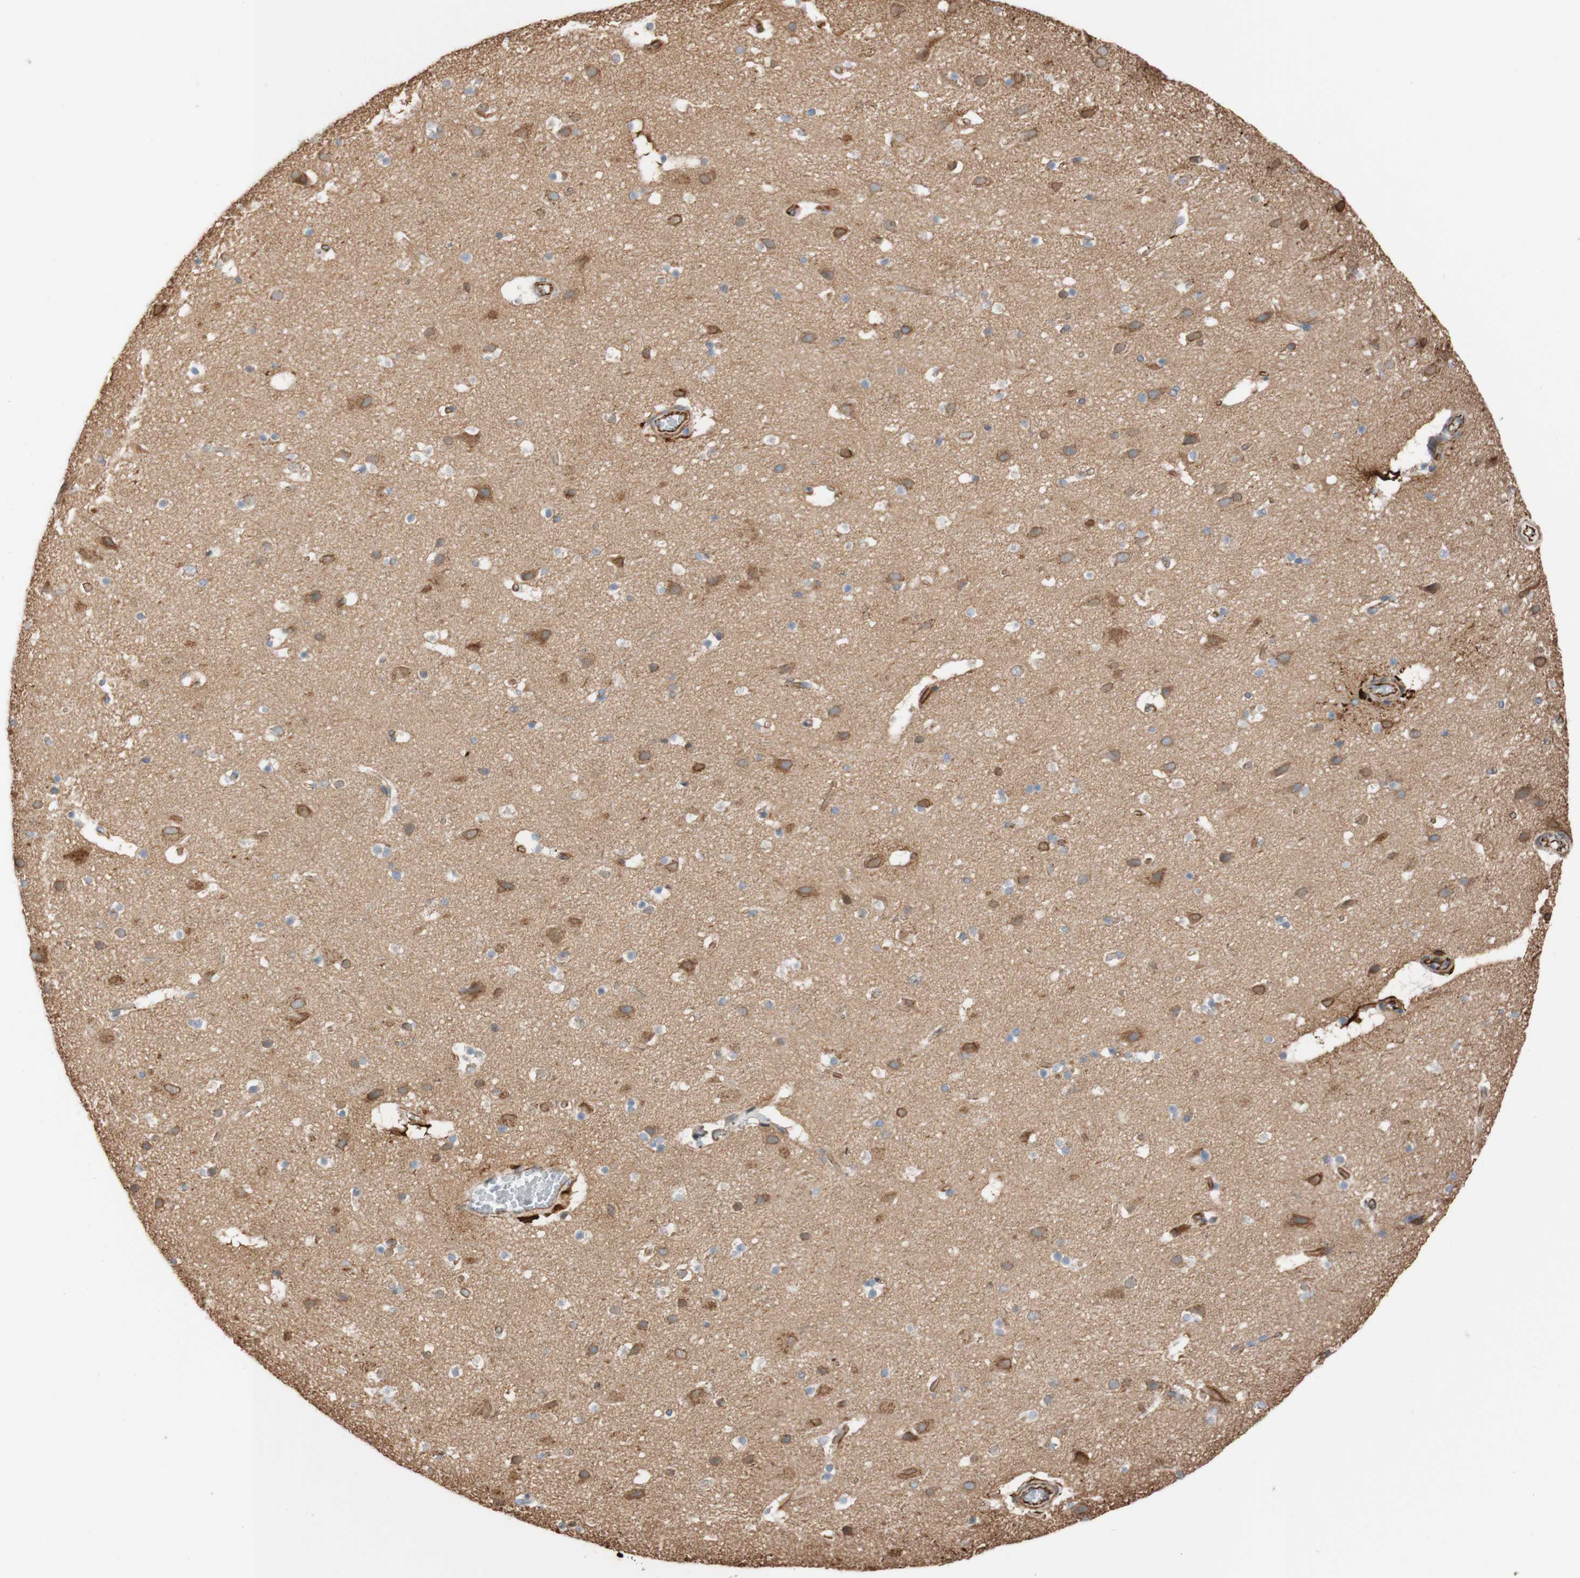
{"staining": {"intensity": "moderate", "quantity": ">75%", "location": "cytoplasmic/membranous"}, "tissue": "cerebral cortex", "cell_type": "Endothelial cells", "image_type": "normal", "snomed": [{"axis": "morphology", "description": "Normal tissue, NOS"}, {"axis": "topography", "description": "Cerebral cortex"}], "caption": "Immunohistochemical staining of unremarkable human cerebral cortex exhibits medium levels of moderate cytoplasmic/membranous positivity in approximately >75% of endothelial cells.", "gene": "C1orf43", "patient": {"sex": "male", "age": 45}}